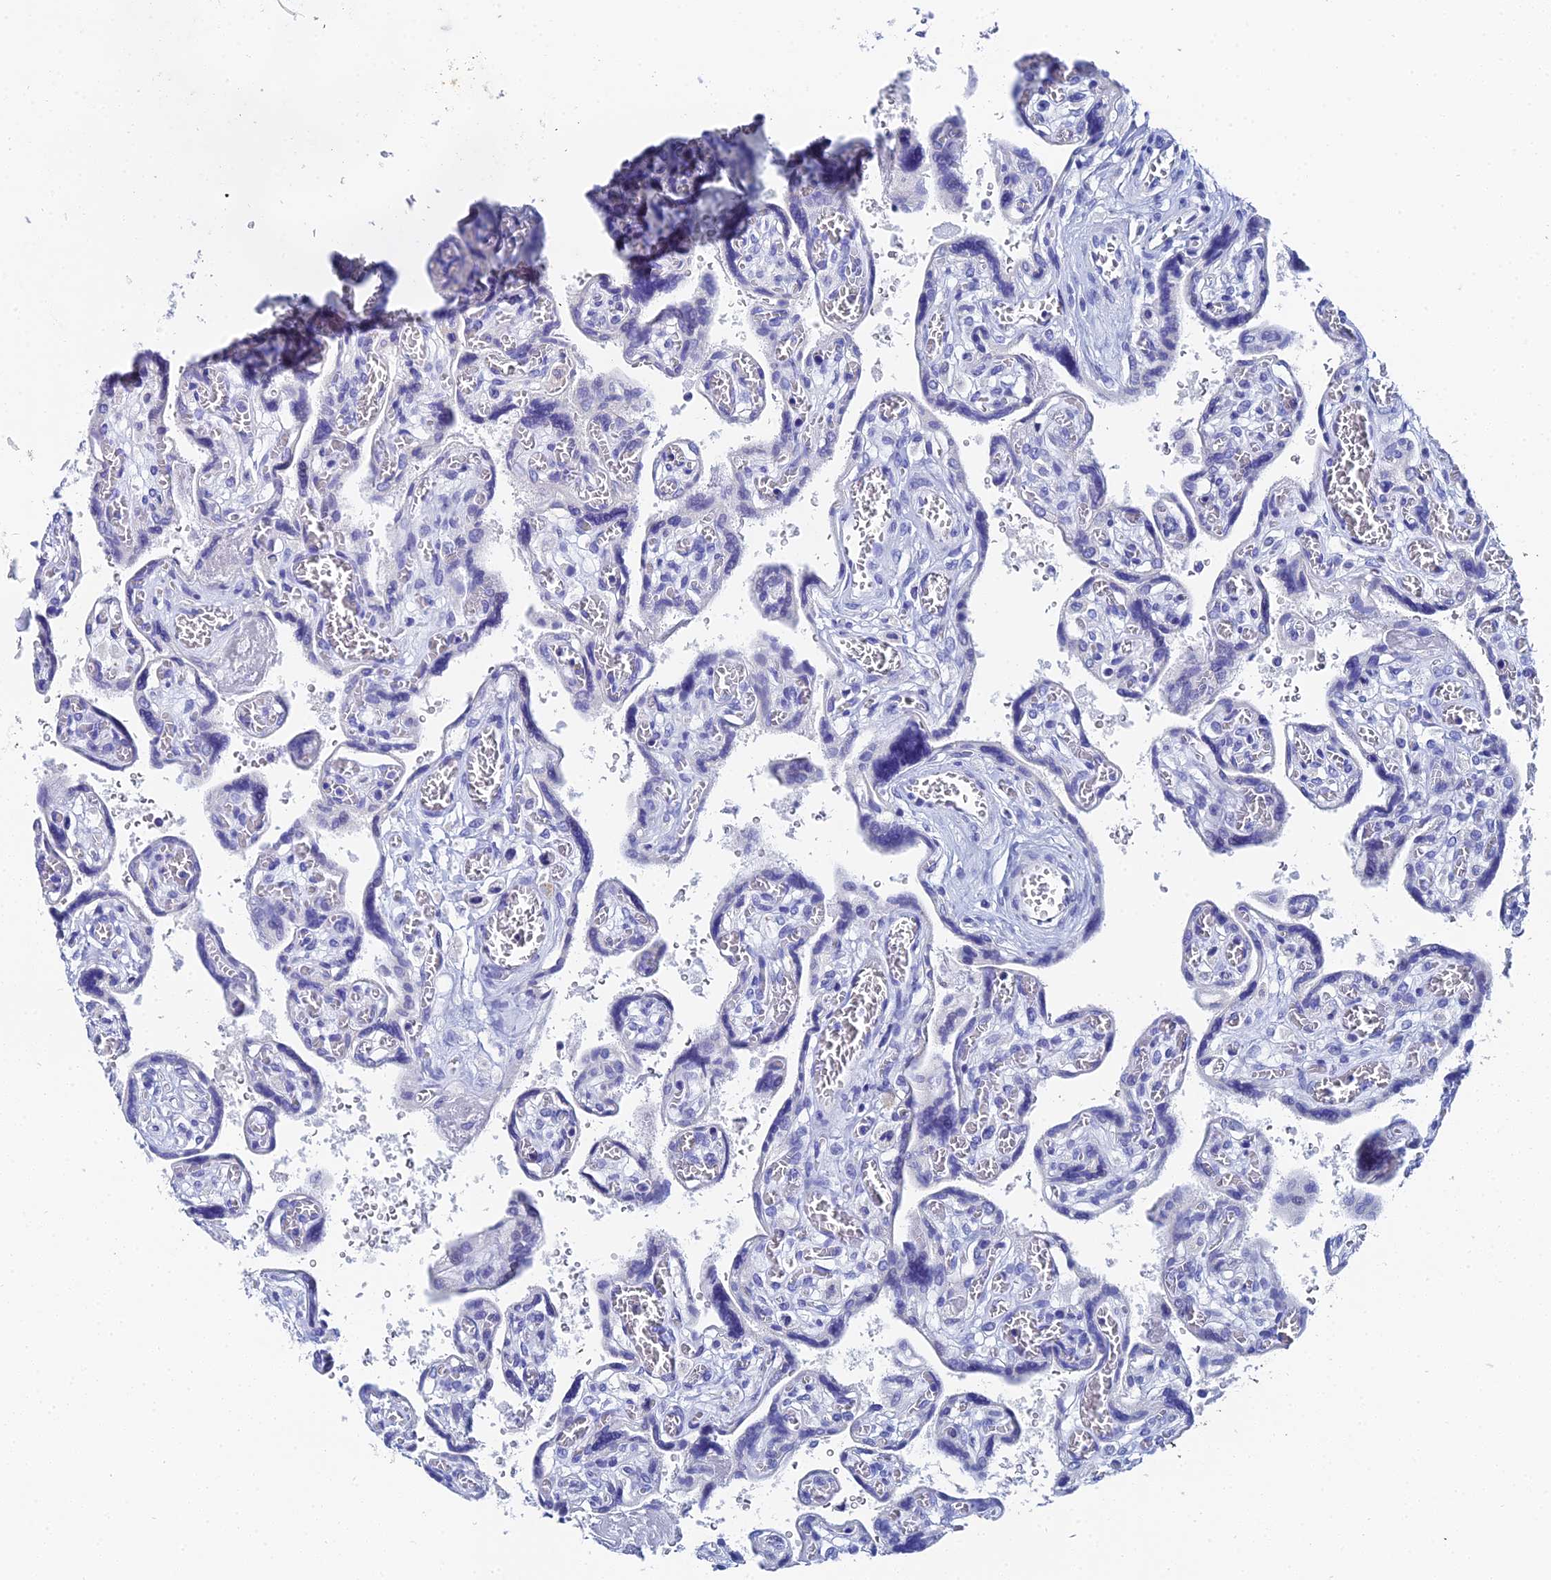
{"staining": {"intensity": "negative", "quantity": "none", "location": "none"}, "tissue": "placenta", "cell_type": "Trophoblastic cells", "image_type": "normal", "snomed": [{"axis": "morphology", "description": "Normal tissue, NOS"}, {"axis": "topography", "description": "Placenta"}], "caption": "Normal placenta was stained to show a protein in brown. There is no significant positivity in trophoblastic cells. (IHC, brightfield microscopy, high magnification).", "gene": "OCM2", "patient": {"sex": "female", "age": 39}}